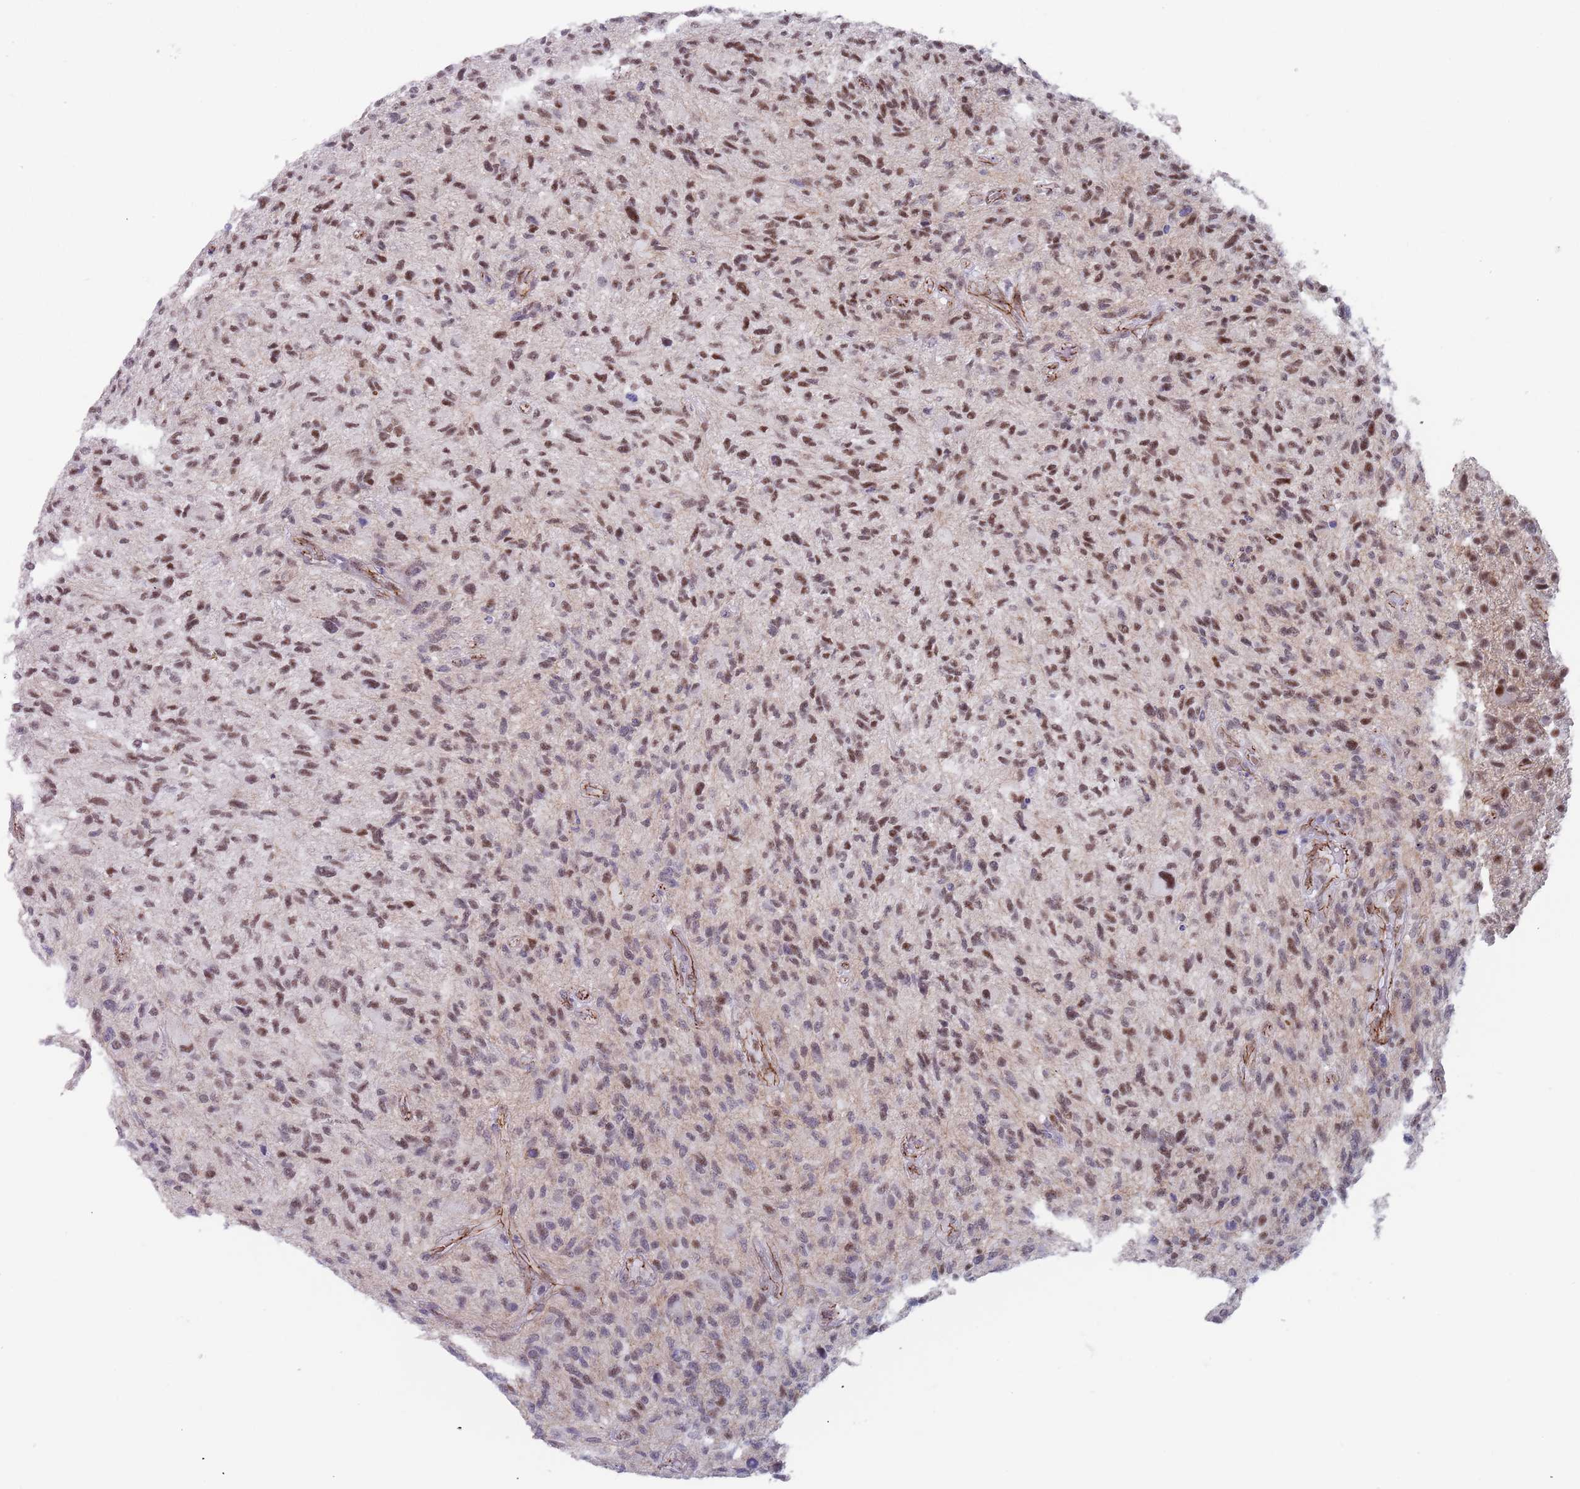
{"staining": {"intensity": "moderate", "quantity": "25%-75%", "location": "nuclear"}, "tissue": "glioma", "cell_type": "Tumor cells", "image_type": "cancer", "snomed": [{"axis": "morphology", "description": "Glioma, malignant, High grade"}, {"axis": "topography", "description": "Brain"}], "caption": "Brown immunohistochemical staining in human glioma demonstrates moderate nuclear expression in about 25%-75% of tumor cells.", "gene": "OR5A2", "patient": {"sex": "male", "age": 47}}